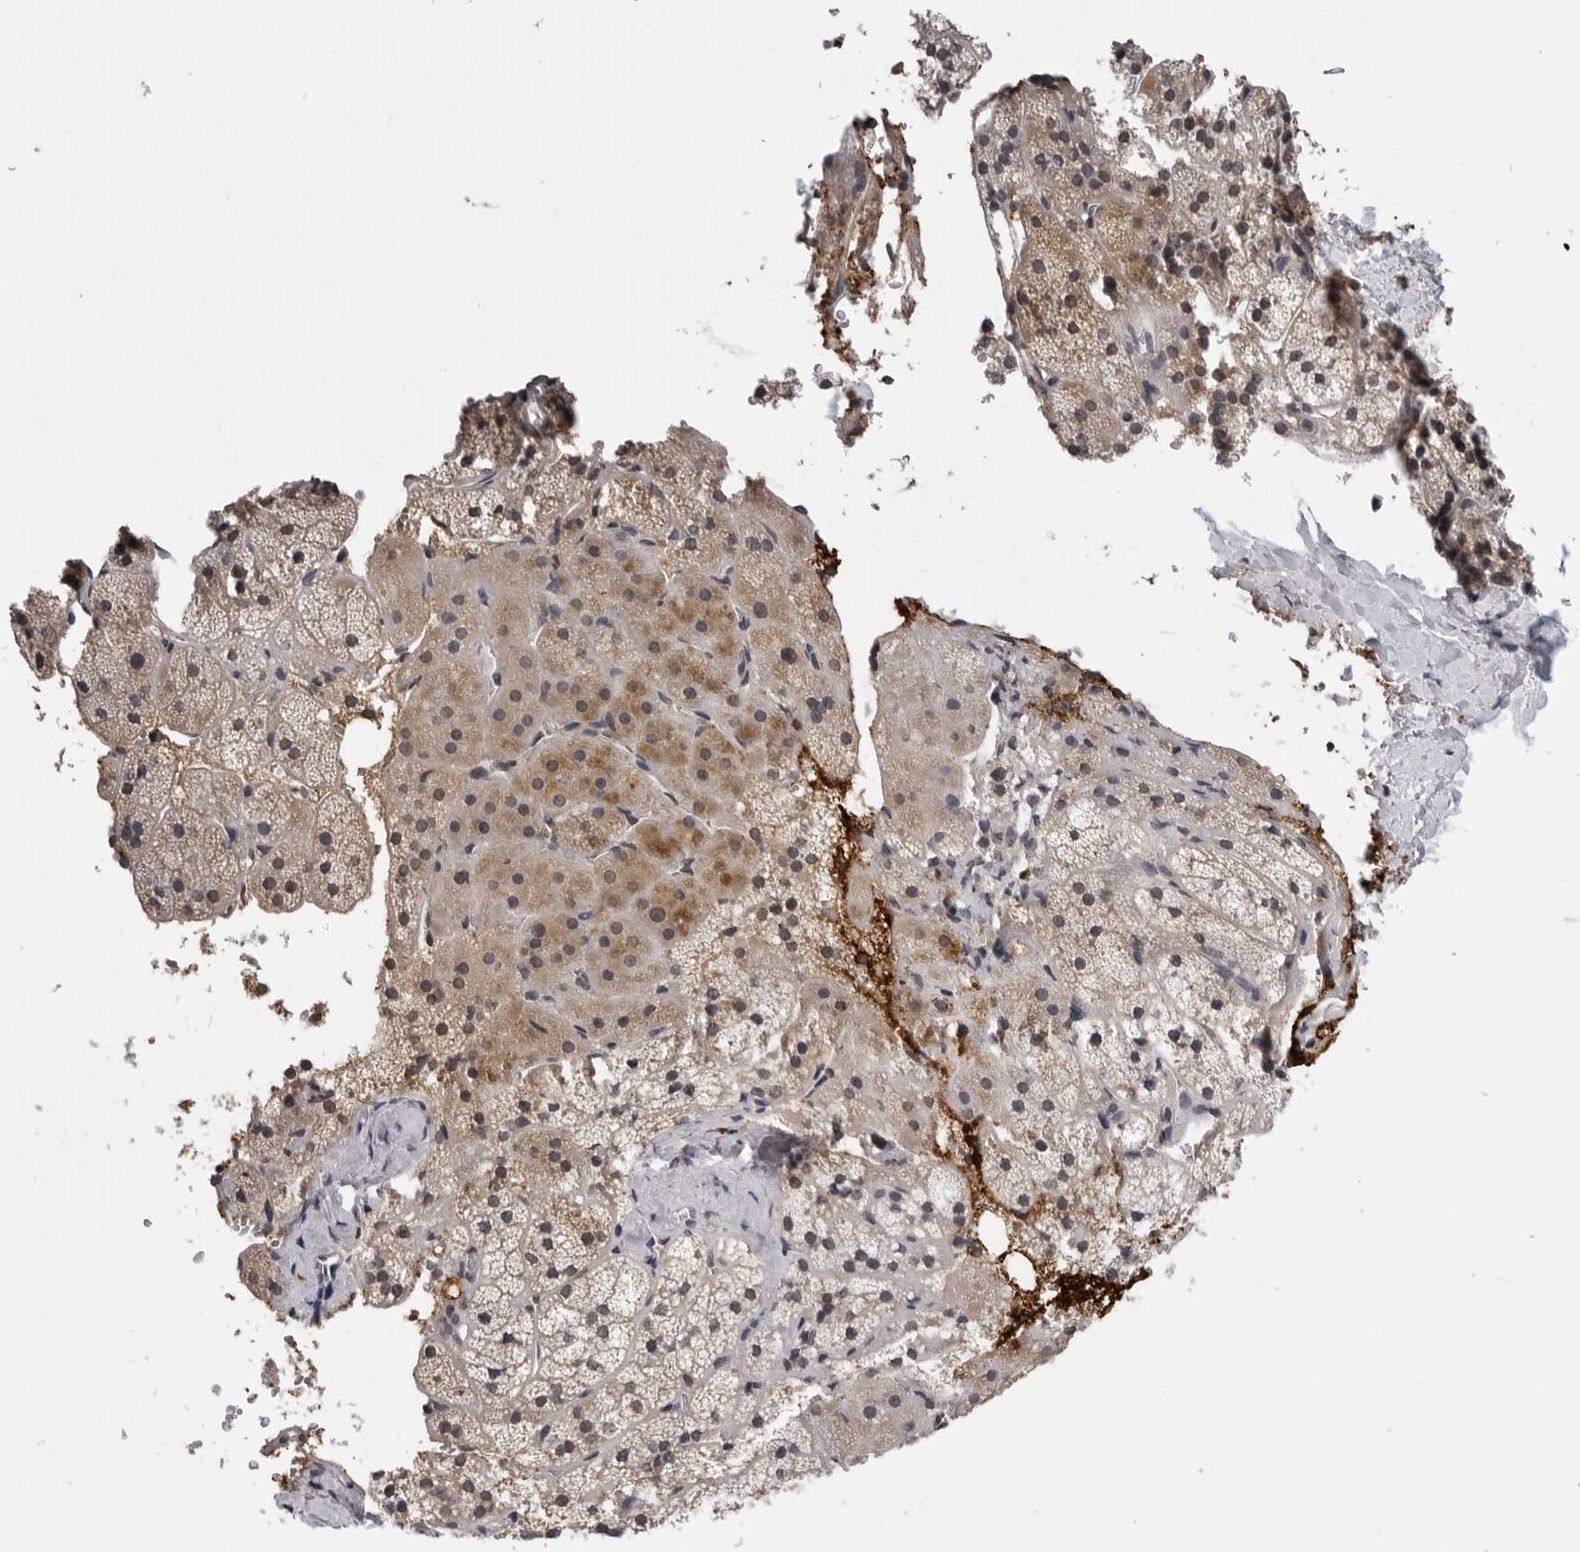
{"staining": {"intensity": "moderate", "quantity": "25%-75%", "location": "cytoplasmic/membranous,nuclear"}, "tissue": "adrenal gland", "cell_type": "Glandular cells", "image_type": "normal", "snomed": [{"axis": "morphology", "description": "Normal tissue, NOS"}, {"axis": "topography", "description": "Adrenal gland"}], "caption": "Moderate cytoplasmic/membranous,nuclear protein staining is seen in about 25%-75% of glandular cells in adrenal gland. (DAB IHC, brown staining for protein, blue staining for nuclei).", "gene": "TRMT13", "patient": {"sex": "female", "age": 44}}